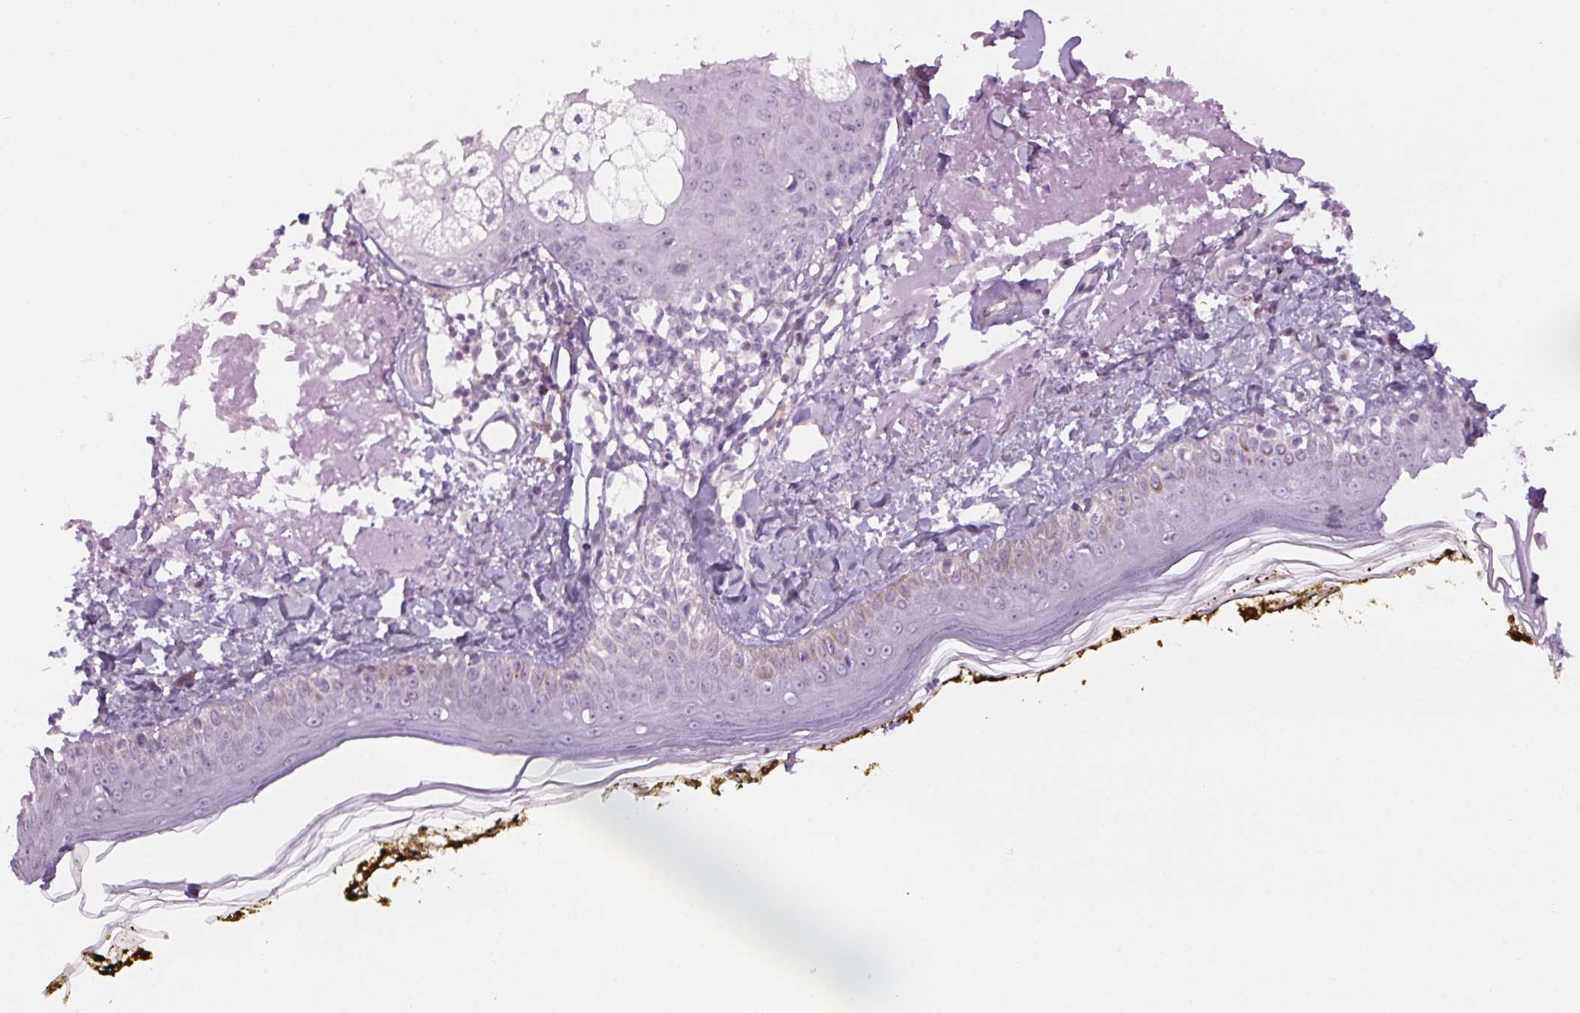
{"staining": {"intensity": "negative", "quantity": "none", "location": "none"}, "tissue": "skin", "cell_type": "Fibroblasts", "image_type": "normal", "snomed": [{"axis": "morphology", "description": "Normal tissue, NOS"}, {"axis": "topography", "description": "Skin"}], "caption": "High magnification brightfield microscopy of benign skin stained with DAB (3,3'-diaminobenzidine) (brown) and counterstained with hematoxylin (blue): fibroblasts show no significant staining.", "gene": "SLC6A19", "patient": {"sex": "male", "age": 76}}